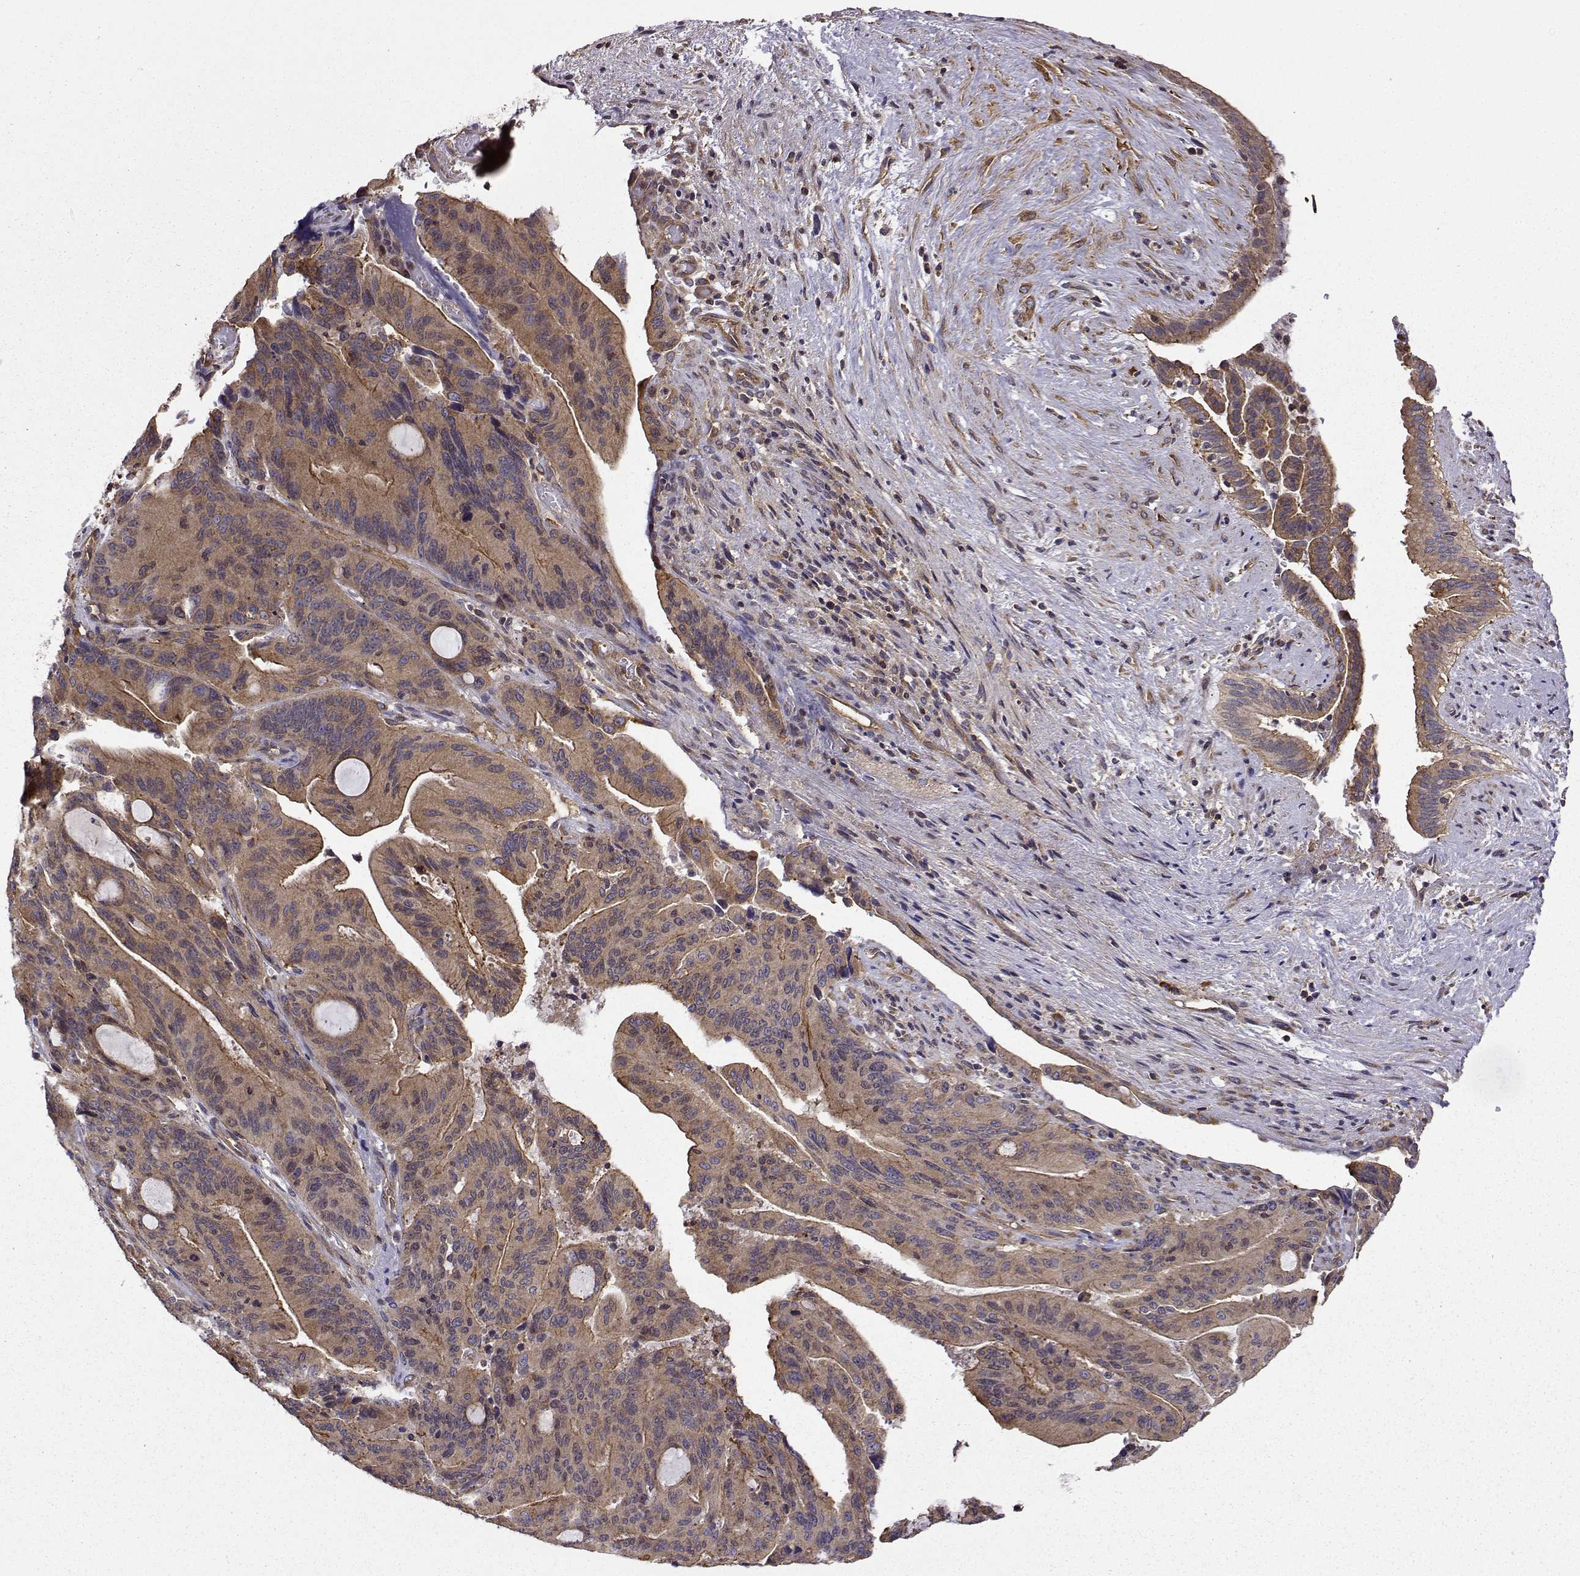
{"staining": {"intensity": "strong", "quantity": "<25%", "location": "cytoplasmic/membranous"}, "tissue": "liver cancer", "cell_type": "Tumor cells", "image_type": "cancer", "snomed": [{"axis": "morphology", "description": "Cholangiocarcinoma"}, {"axis": "topography", "description": "Liver"}], "caption": "Strong cytoplasmic/membranous positivity for a protein is appreciated in about <25% of tumor cells of cholangiocarcinoma (liver) using IHC.", "gene": "ITGB8", "patient": {"sex": "female", "age": 73}}